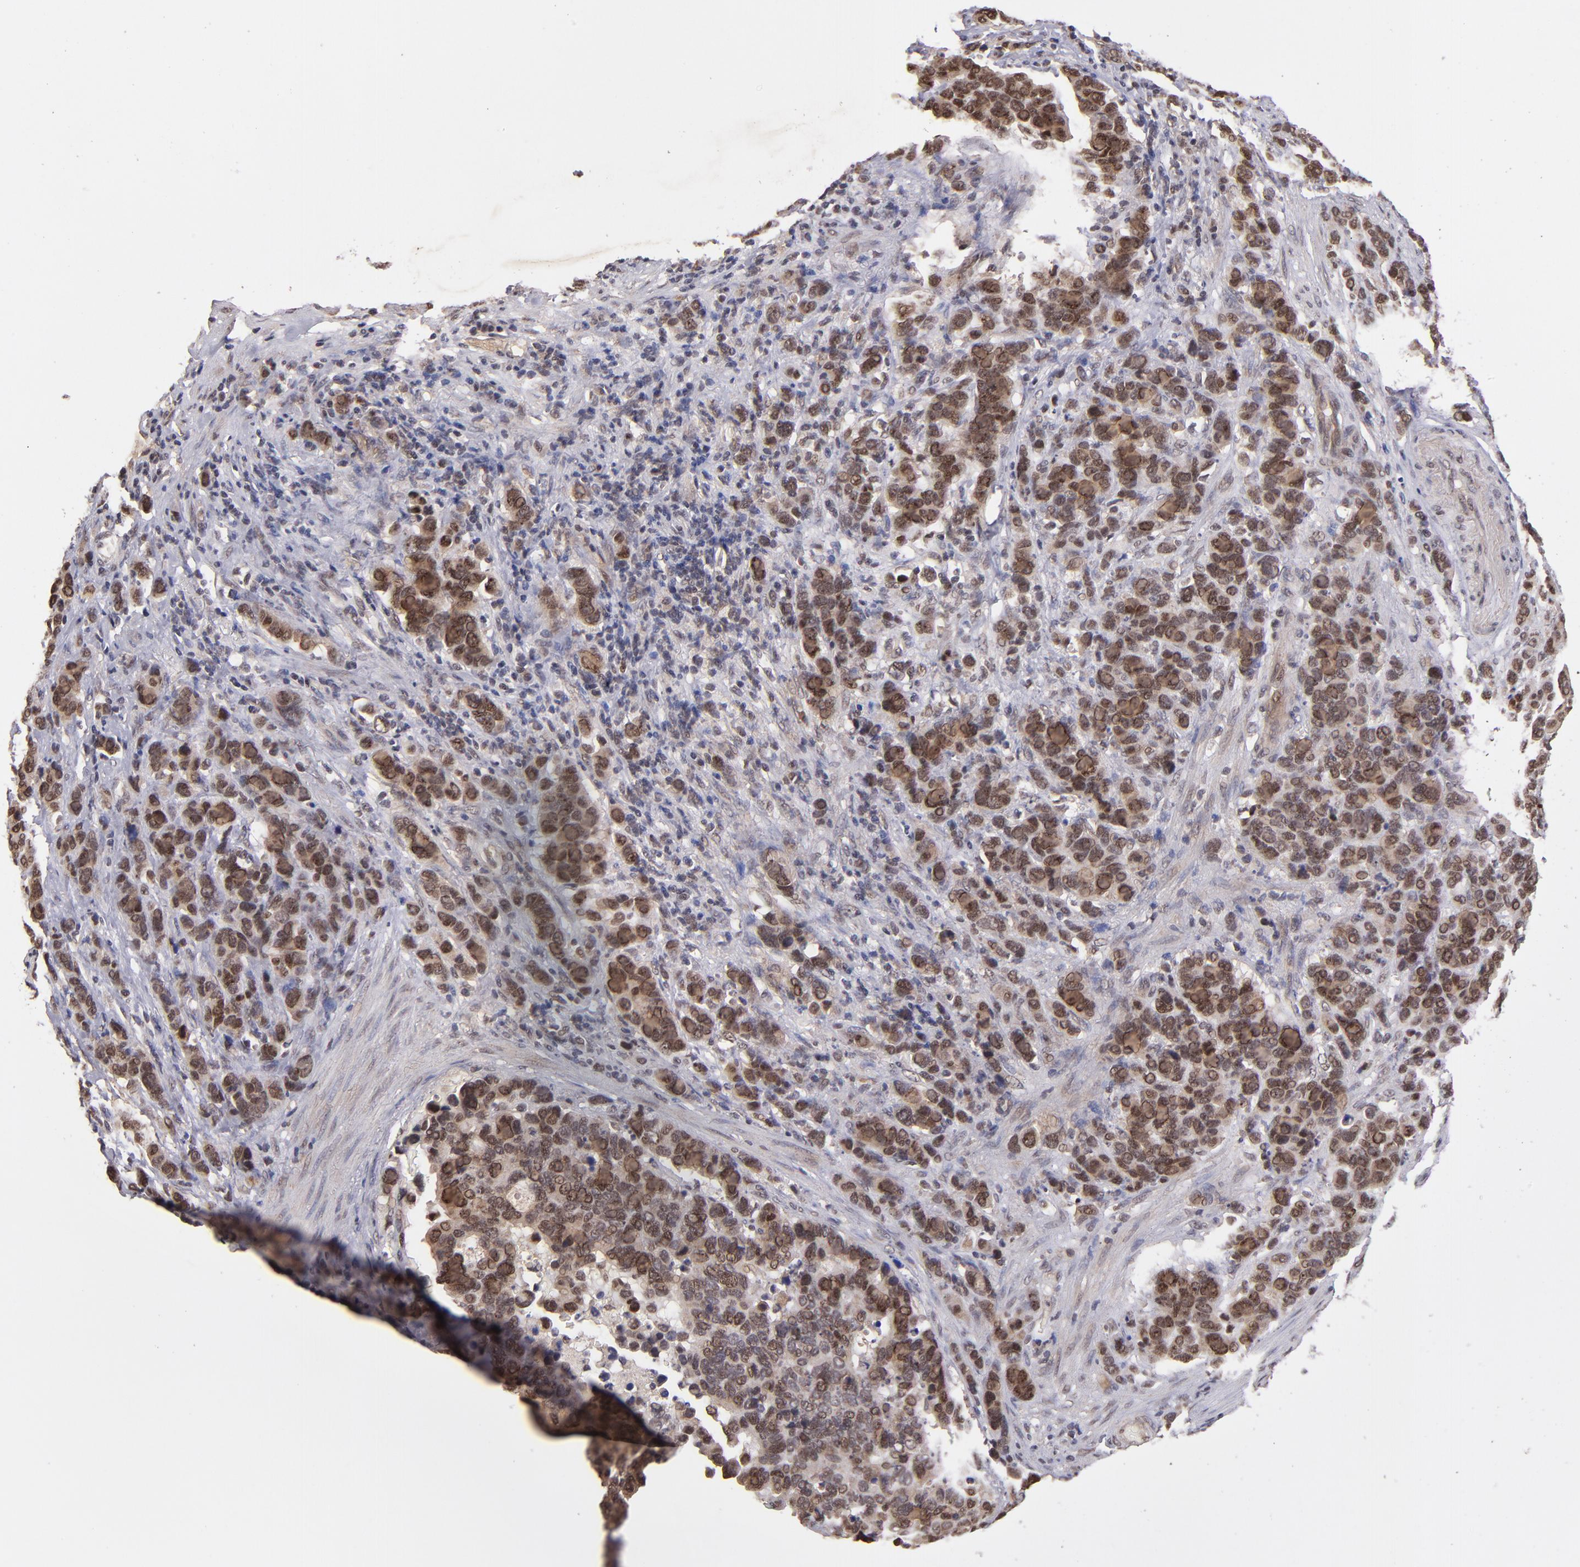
{"staining": {"intensity": "moderate", "quantity": ">75%", "location": "nuclear"}, "tissue": "stomach cancer", "cell_type": "Tumor cells", "image_type": "cancer", "snomed": [{"axis": "morphology", "description": "Adenocarcinoma, NOS"}, {"axis": "topography", "description": "Stomach, upper"}], "caption": "Immunohistochemistry (IHC) of stomach cancer (adenocarcinoma) demonstrates medium levels of moderate nuclear positivity in about >75% of tumor cells.", "gene": "ABHD12B", "patient": {"sex": "male", "age": 71}}